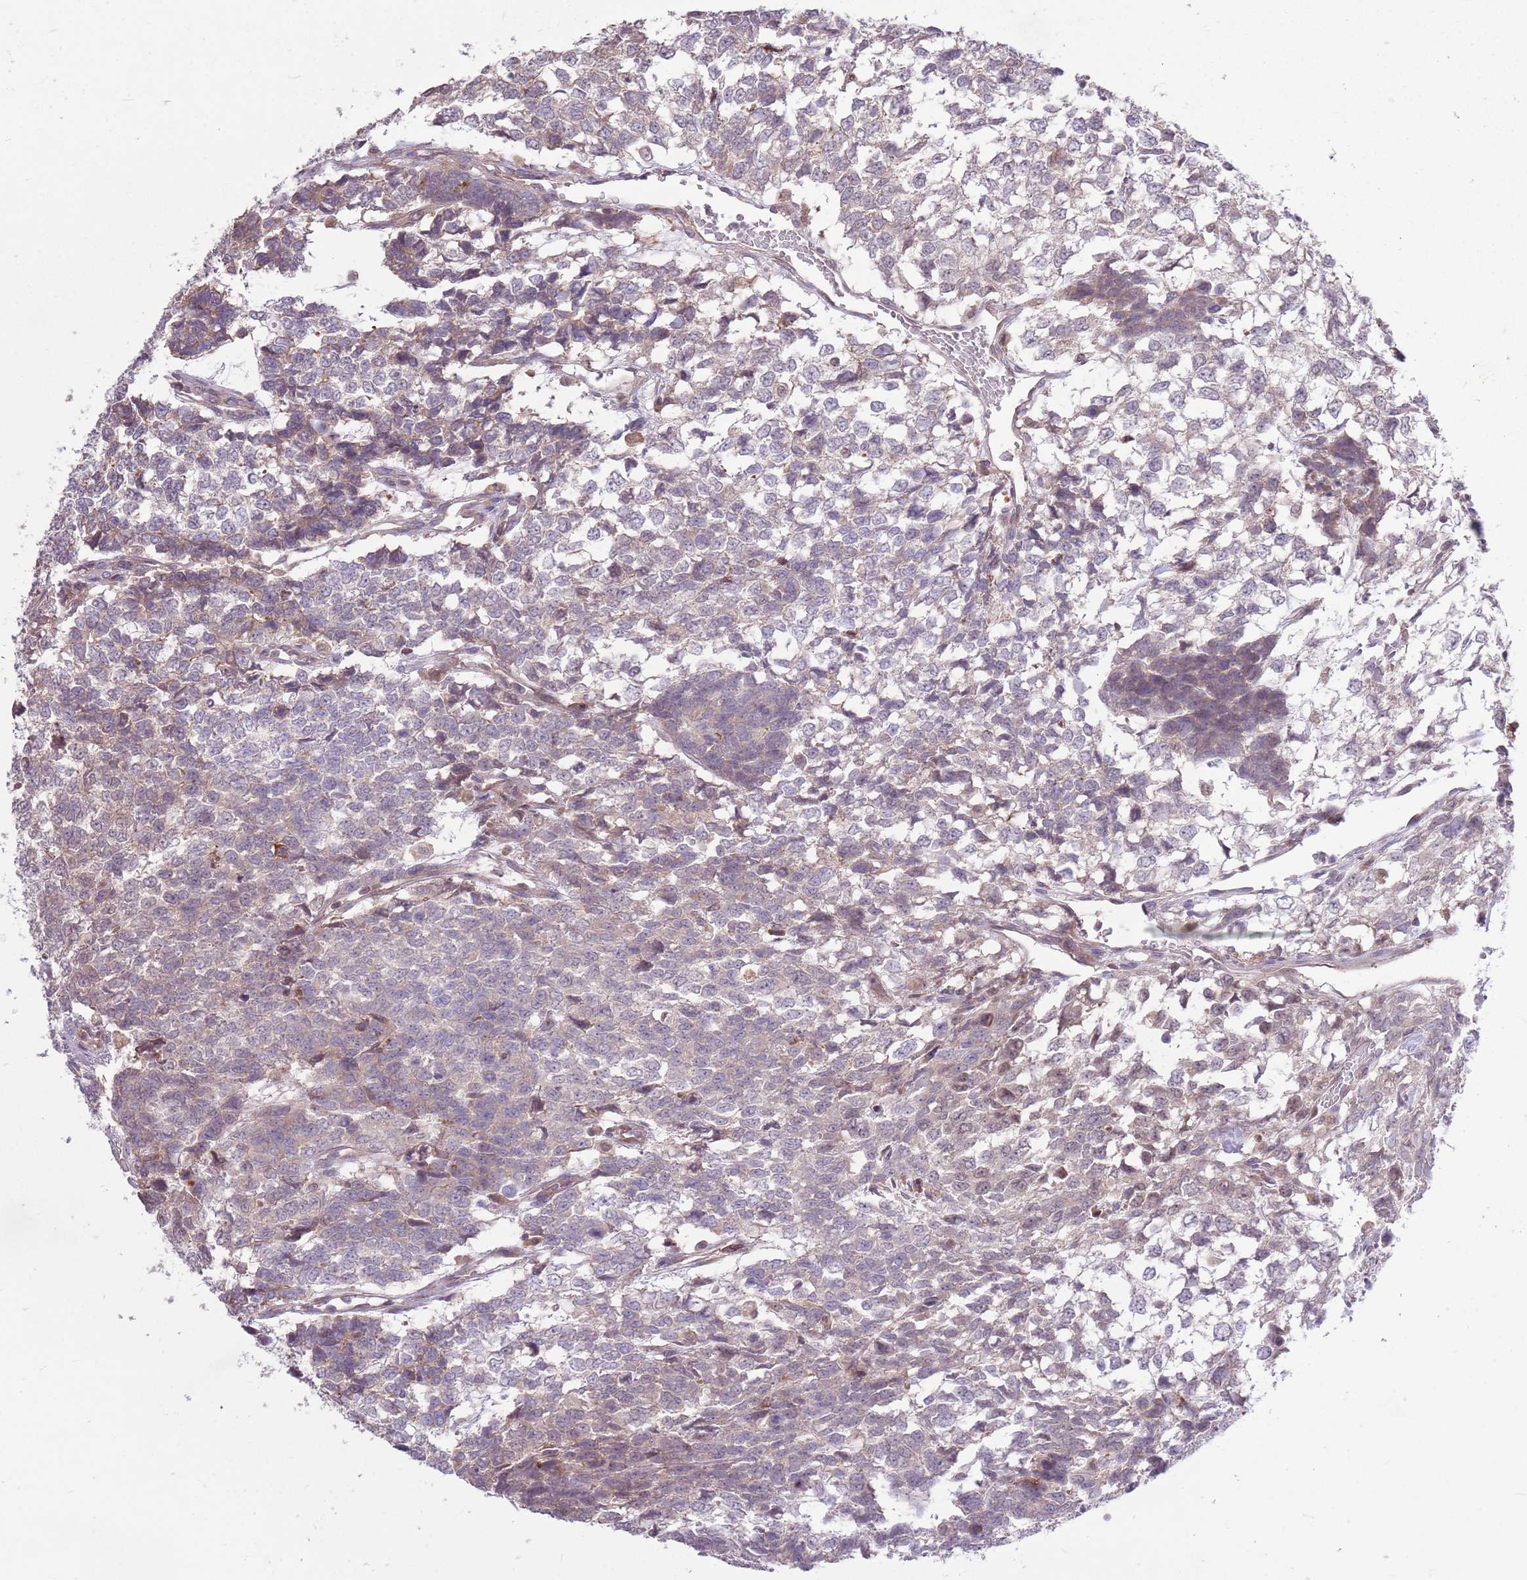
{"staining": {"intensity": "weak", "quantity": "25%-75%", "location": "cytoplasmic/membranous"}, "tissue": "testis cancer", "cell_type": "Tumor cells", "image_type": "cancer", "snomed": [{"axis": "morphology", "description": "Carcinoma, Embryonal, NOS"}, {"axis": "topography", "description": "Testis"}], "caption": "The image exhibits immunohistochemical staining of embryonal carcinoma (testis). There is weak cytoplasmic/membranous staining is appreciated in about 25%-75% of tumor cells.", "gene": "PPP1R27", "patient": {"sex": "male", "age": 23}}